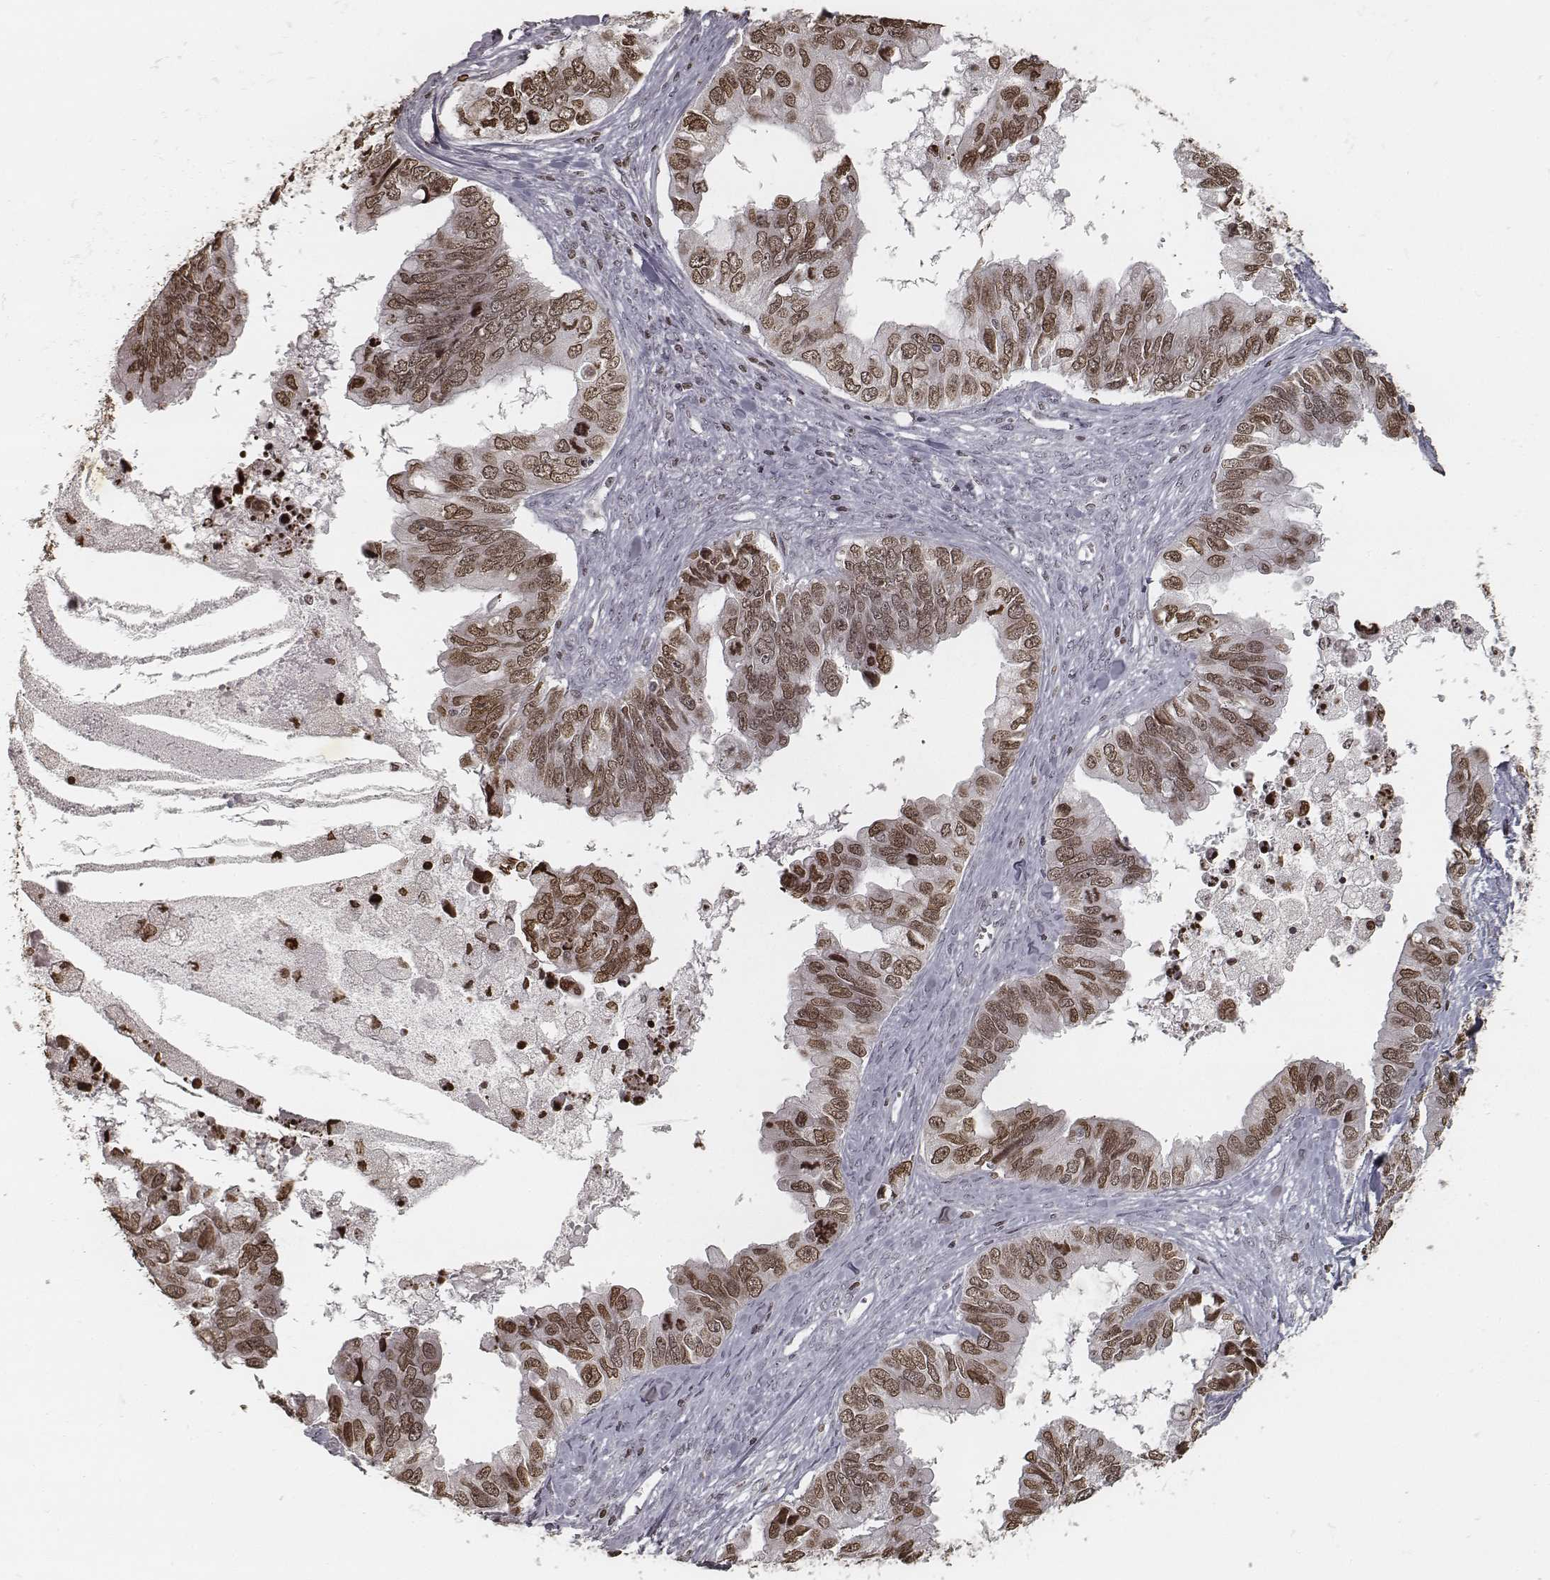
{"staining": {"intensity": "moderate", "quantity": ">75%", "location": "nuclear"}, "tissue": "ovarian cancer", "cell_type": "Tumor cells", "image_type": "cancer", "snomed": [{"axis": "morphology", "description": "Cystadenocarcinoma, mucinous, NOS"}, {"axis": "topography", "description": "Ovary"}], "caption": "Ovarian cancer (mucinous cystadenocarcinoma) stained for a protein (brown) reveals moderate nuclear positive staining in about >75% of tumor cells.", "gene": "HMGA2", "patient": {"sex": "female", "age": 76}}